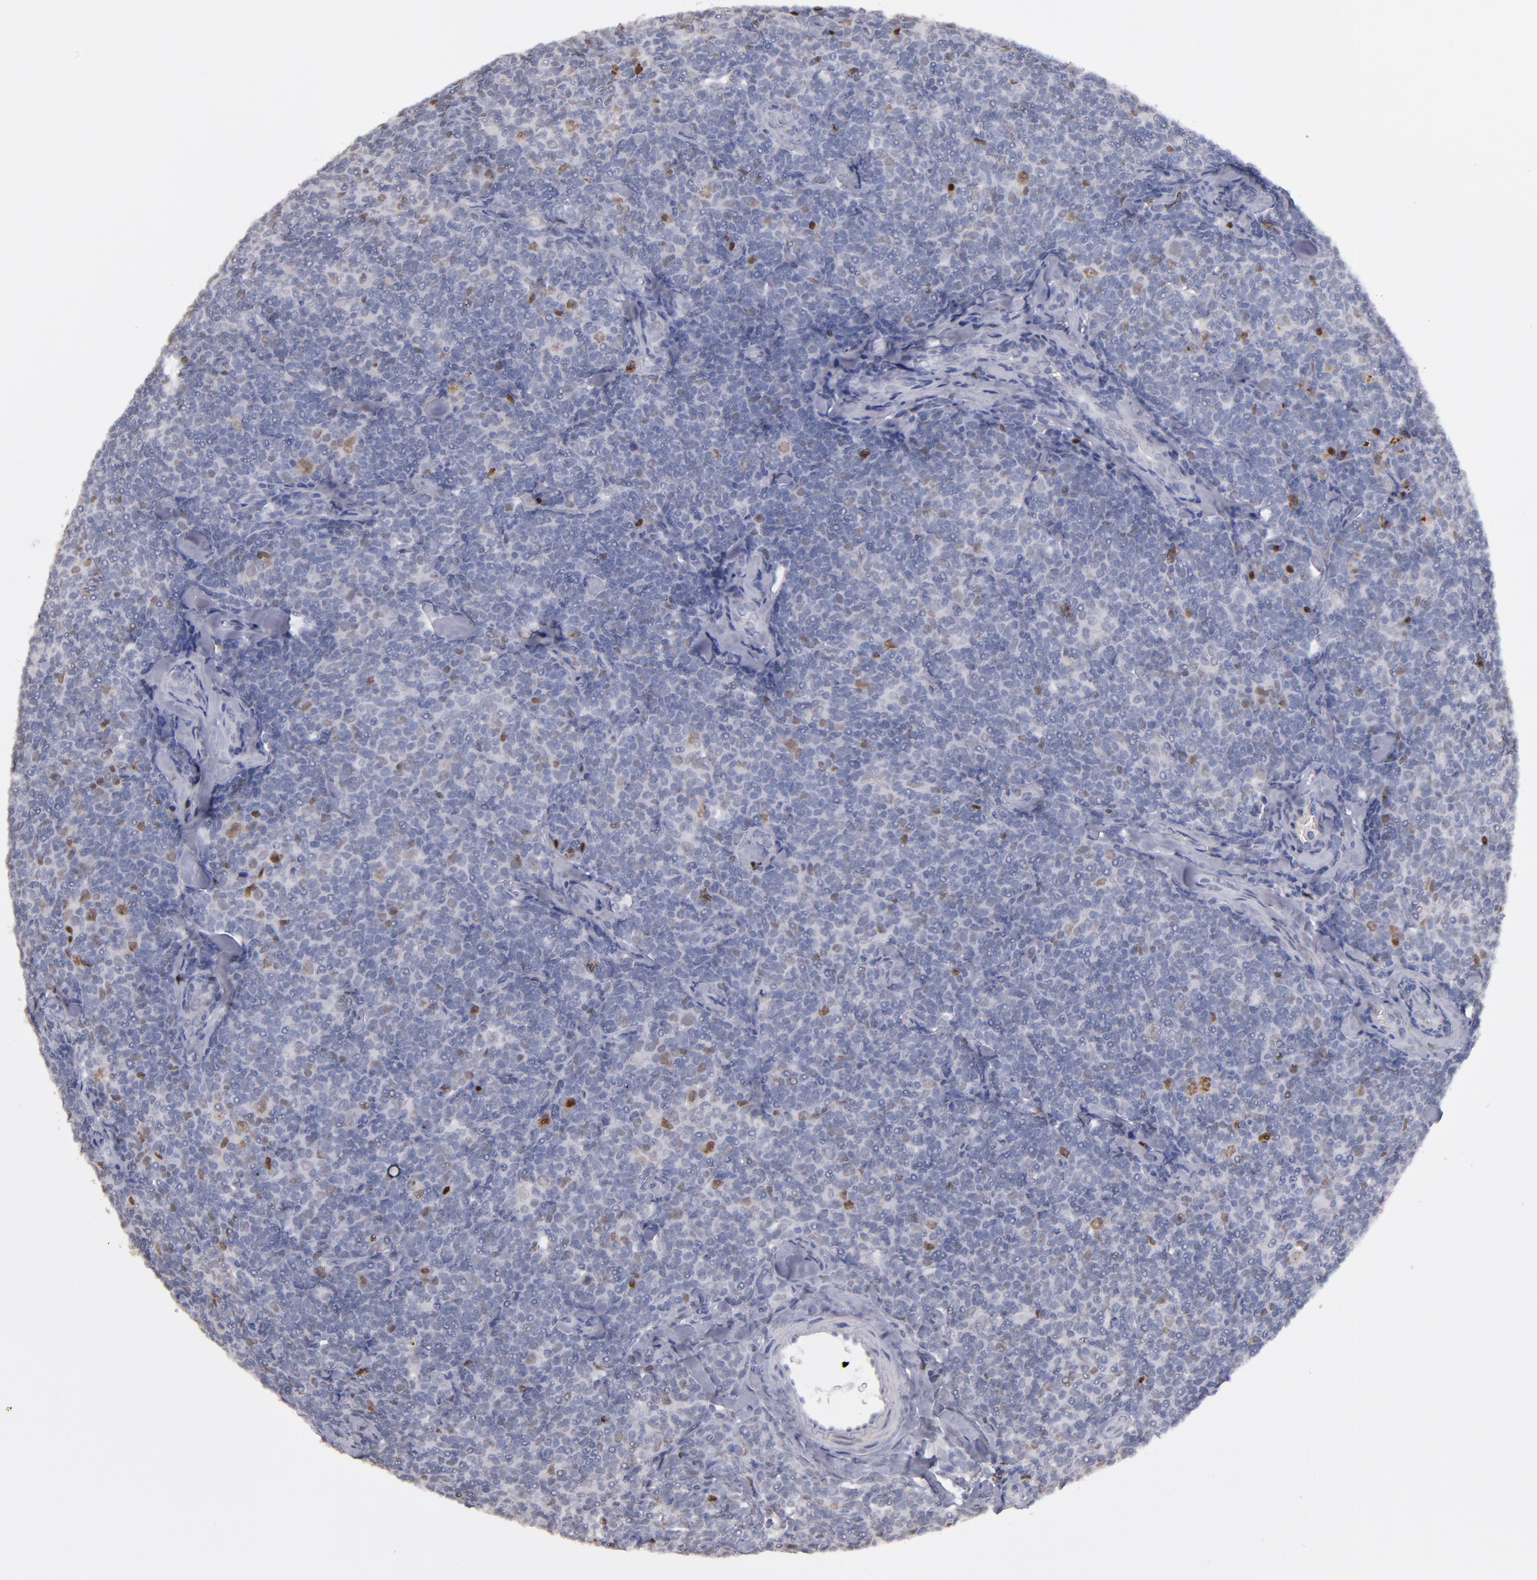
{"staining": {"intensity": "weak", "quantity": "<25%", "location": "nuclear"}, "tissue": "lymphoma", "cell_type": "Tumor cells", "image_type": "cancer", "snomed": [{"axis": "morphology", "description": "Malignant lymphoma, non-Hodgkin's type, Low grade"}, {"axis": "topography", "description": "Lymph node"}], "caption": "Tumor cells are negative for protein expression in human lymphoma.", "gene": "IRF4", "patient": {"sex": "female", "age": 56}}